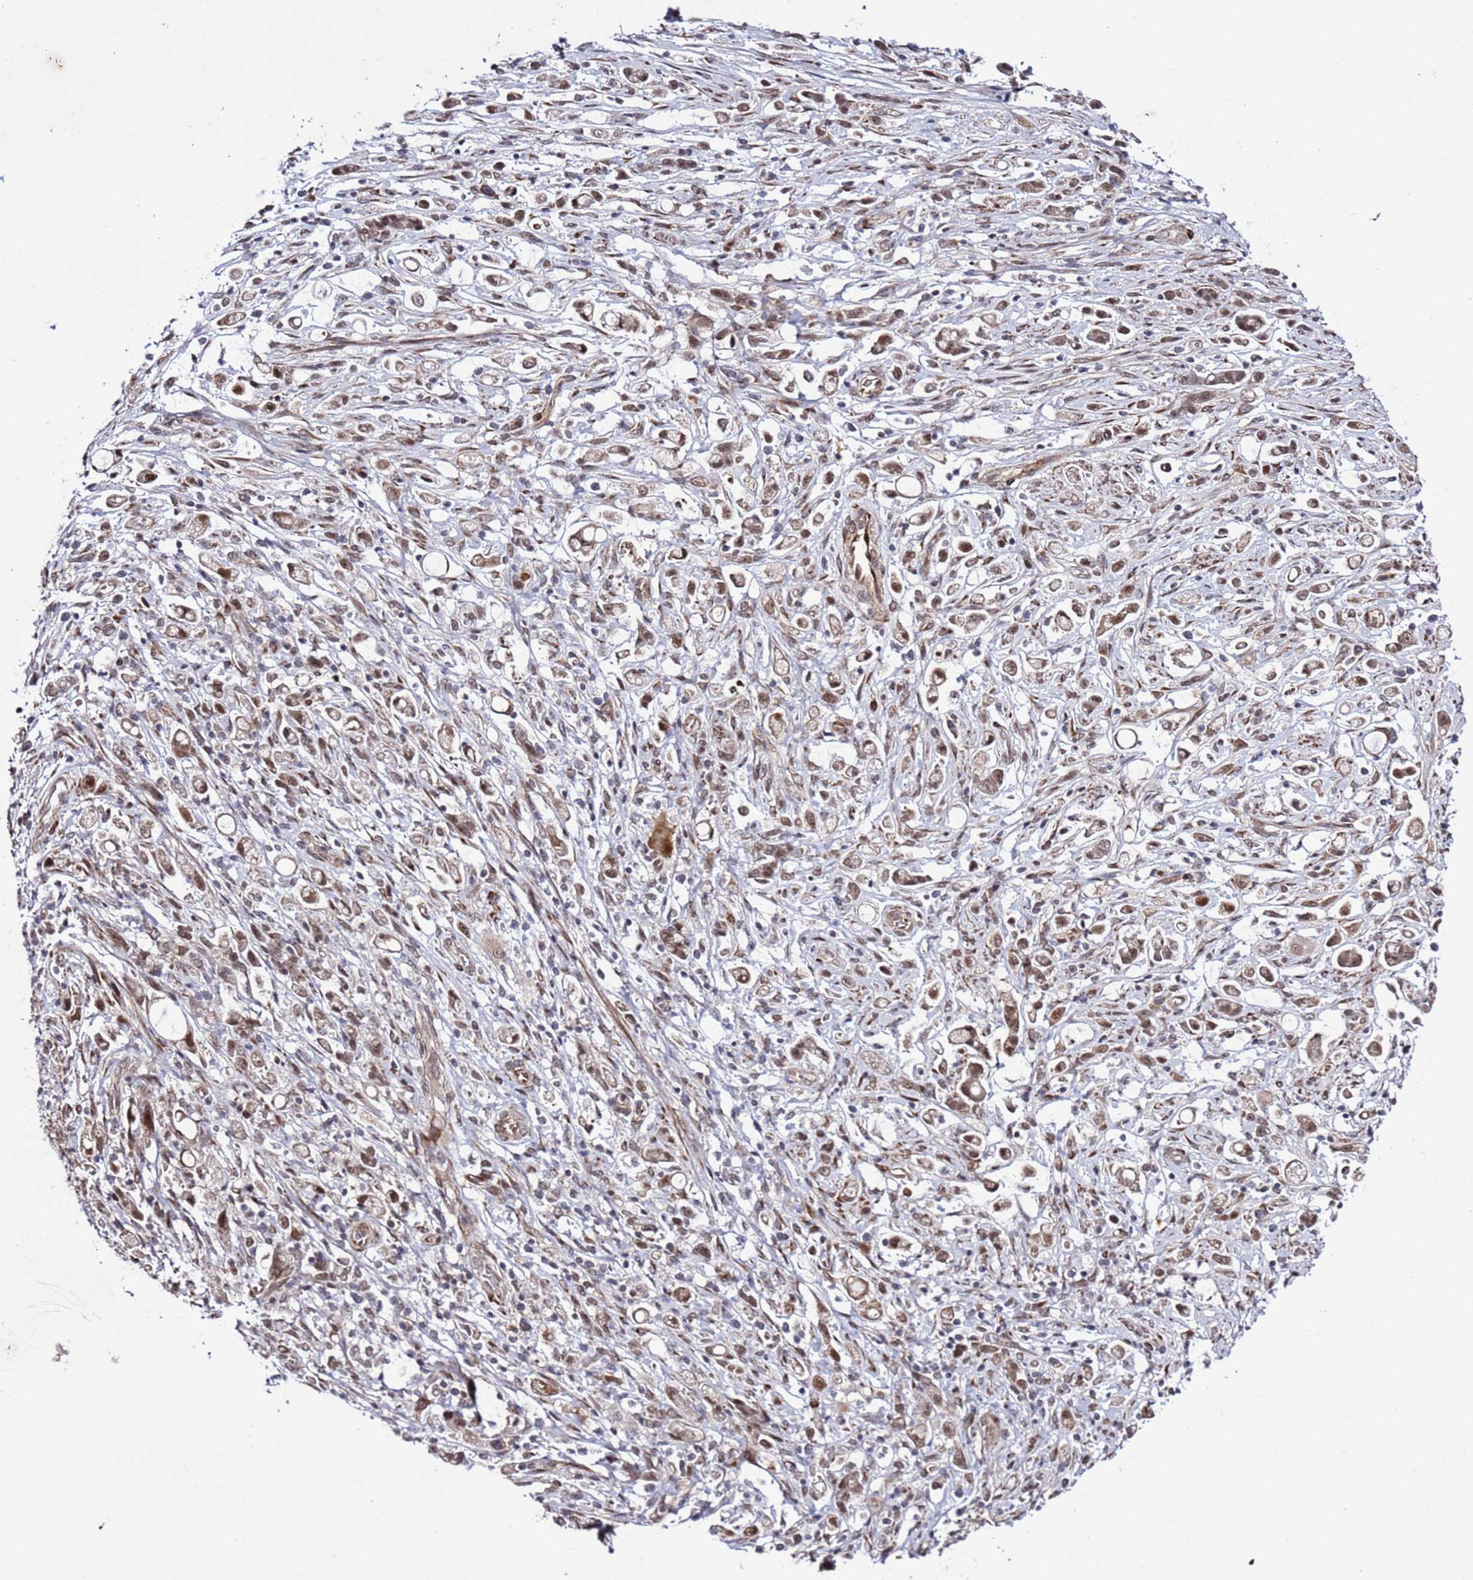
{"staining": {"intensity": "moderate", "quantity": ">75%", "location": "cytoplasmic/membranous,nuclear"}, "tissue": "stomach cancer", "cell_type": "Tumor cells", "image_type": "cancer", "snomed": [{"axis": "morphology", "description": "Adenocarcinoma, NOS"}, {"axis": "topography", "description": "Stomach"}], "caption": "Protein expression analysis of adenocarcinoma (stomach) reveals moderate cytoplasmic/membranous and nuclear staining in approximately >75% of tumor cells.", "gene": "POLR2D", "patient": {"sex": "female", "age": 60}}